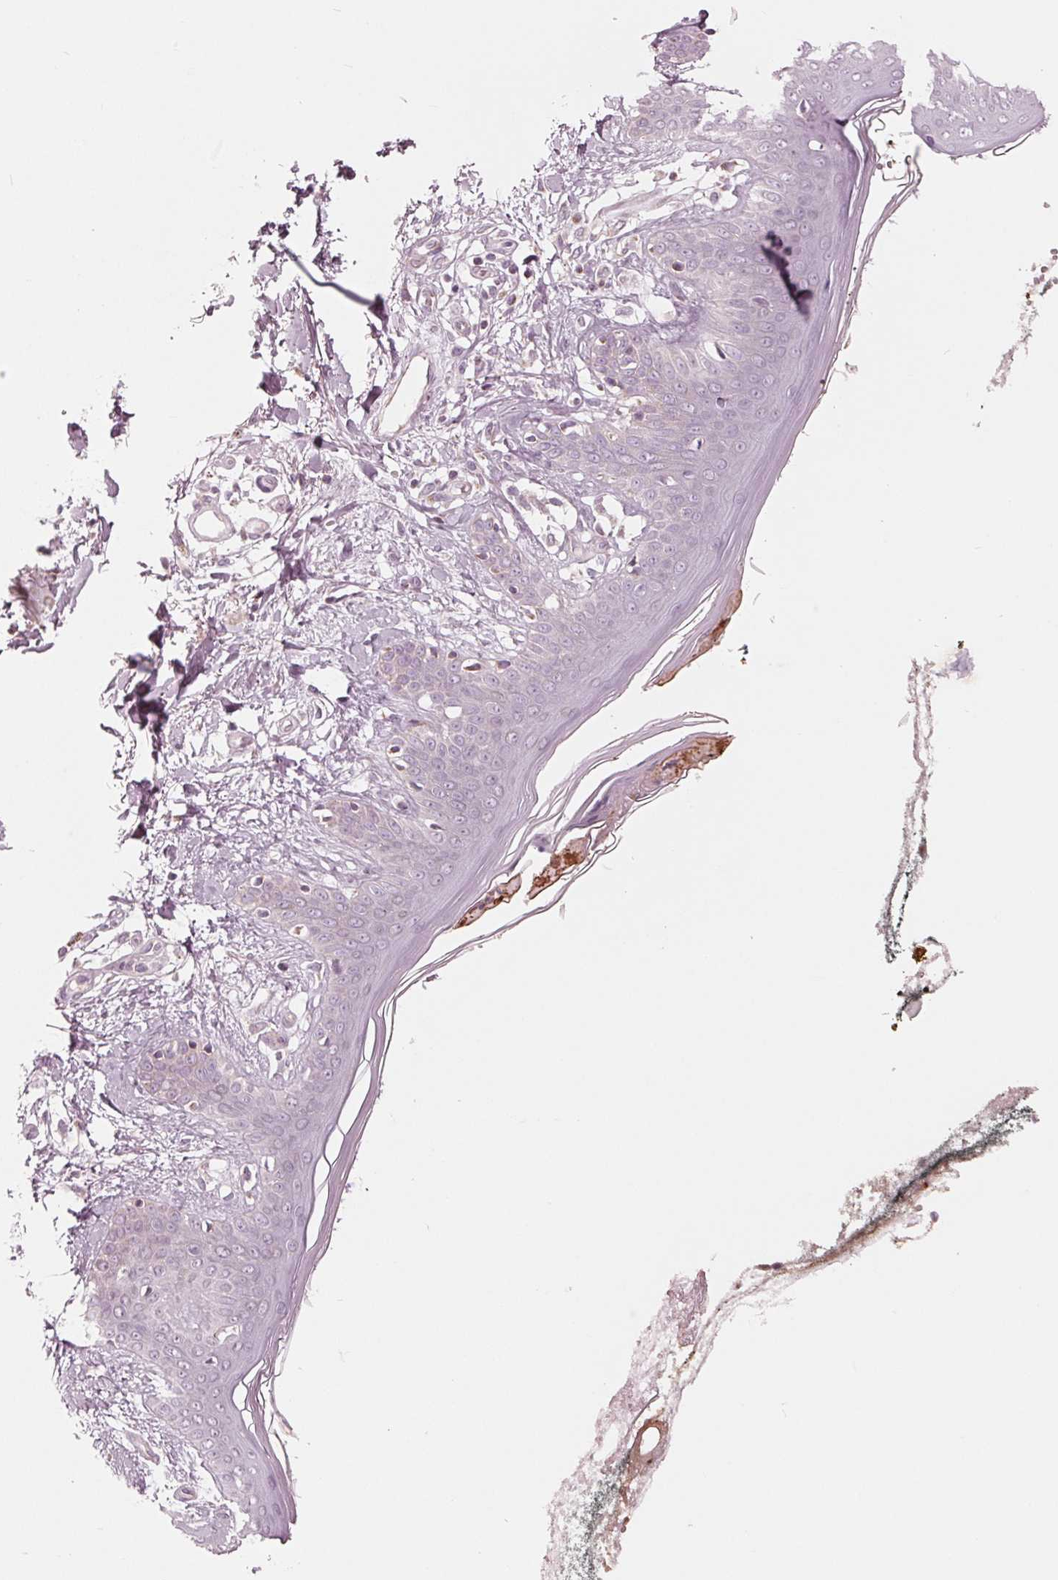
{"staining": {"intensity": "negative", "quantity": "none", "location": "none"}, "tissue": "skin", "cell_type": "Fibroblasts", "image_type": "normal", "snomed": [{"axis": "morphology", "description": "Normal tissue, NOS"}, {"axis": "topography", "description": "Skin"}], "caption": "Fibroblasts are negative for brown protein staining in normal skin.", "gene": "CLN6", "patient": {"sex": "female", "age": 34}}